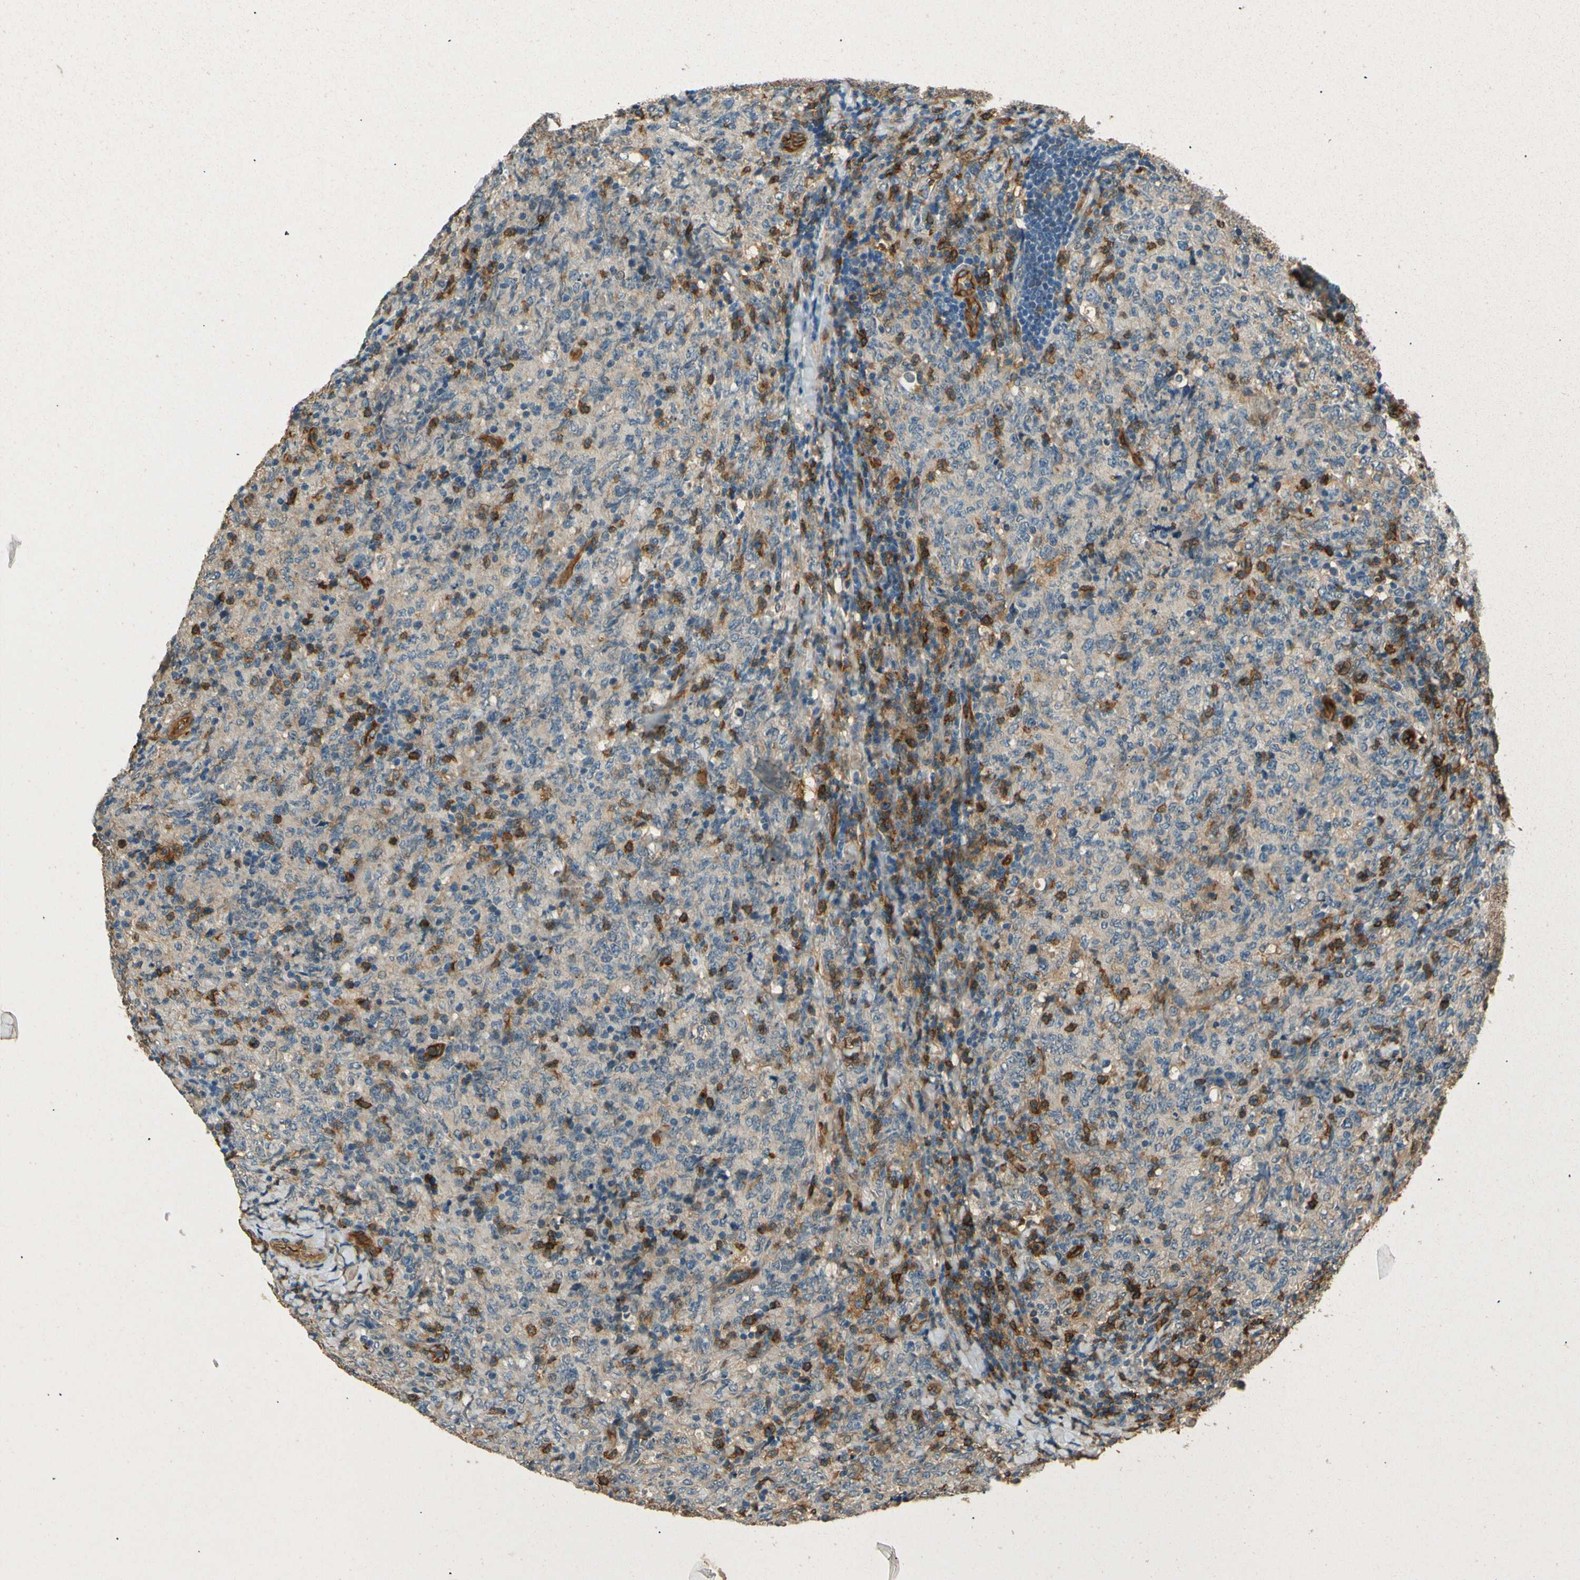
{"staining": {"intensity": "negative", "quantity": "none", "location": "none"}, "tissue": "lymphoma", "cell_type": "Tumor cells", "image_type": "cancer", "snomed": [{"axis": "morphology", "description": "Malignant lymphoma, non-Hodgkin's type, High grade"}, {"axis": "topography", "description": "Tonsil"}], "caption": "High magnification brightfield microscopy of high-grade malignant lymphoma, non-Hodgkin's type stained with DAB (brown) and counterstained with hematoxylin (blue): tumor cells show no significant staining.", "gene": "ENTPD1", "patient": {"sex": "female", "age": 36}}